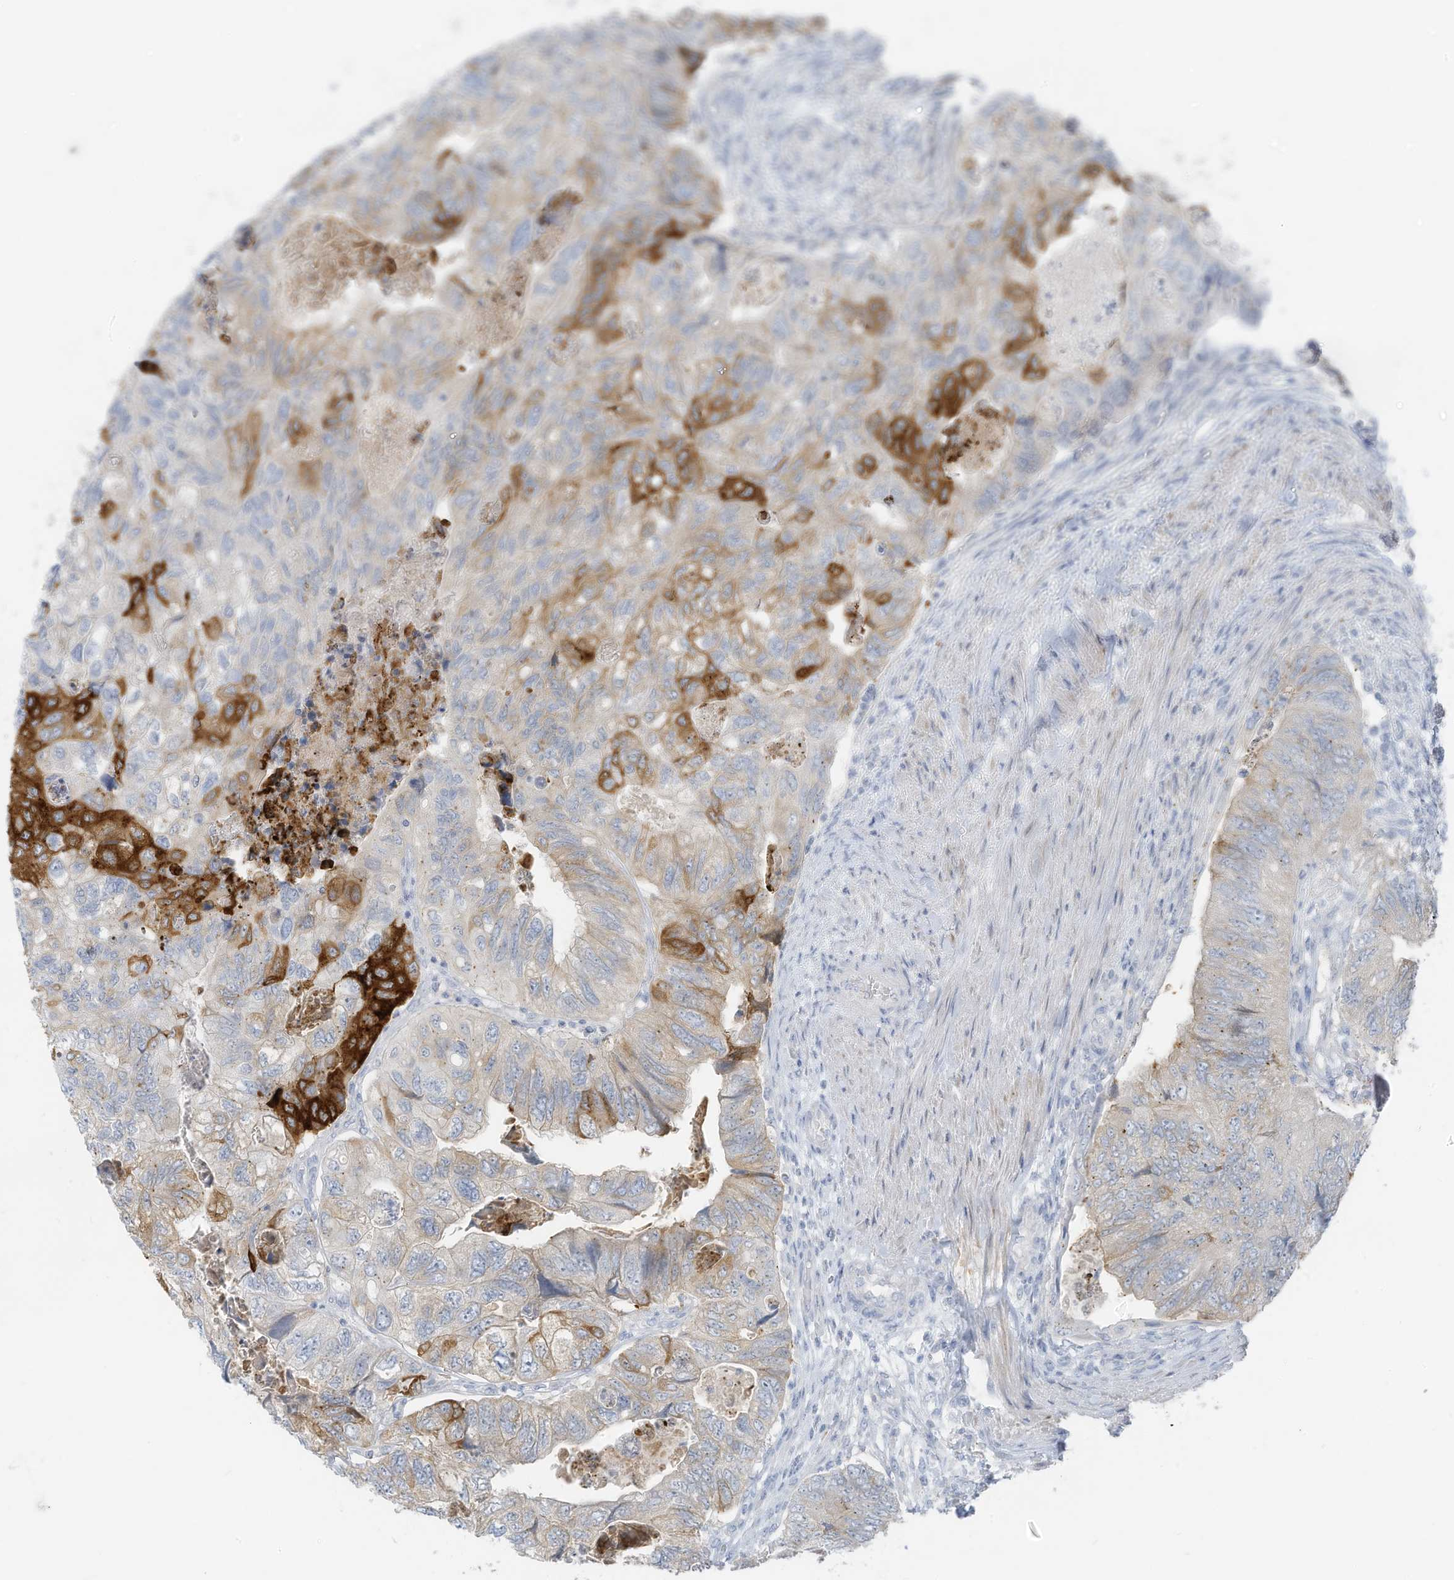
{"staining": {"intensity": "strong", "quantity": "<25%", "location": "cytoplasmic/membranous"}, "tissue": "colorectal cancer", "cell_type": "Tumor cells", "image_type": "cancer", "snomed": [{"axis": "morphology", "description": "Adenocarcinoma, NOS"}, {"axis": "topography", "description": "Rectum"}], "caption": "Immunohistochemistry histopathology image of neoplastic tissue: human colorectal cancer stained using IHC reveals medium levels of strong protein expression localized specifically in the cytoplasmic/membranous of tumor cells, appearing as a cytoplasmic/membranous brown color.", "gene": "SLC25A43", "patient": {"sex": "male", "age": 63}}